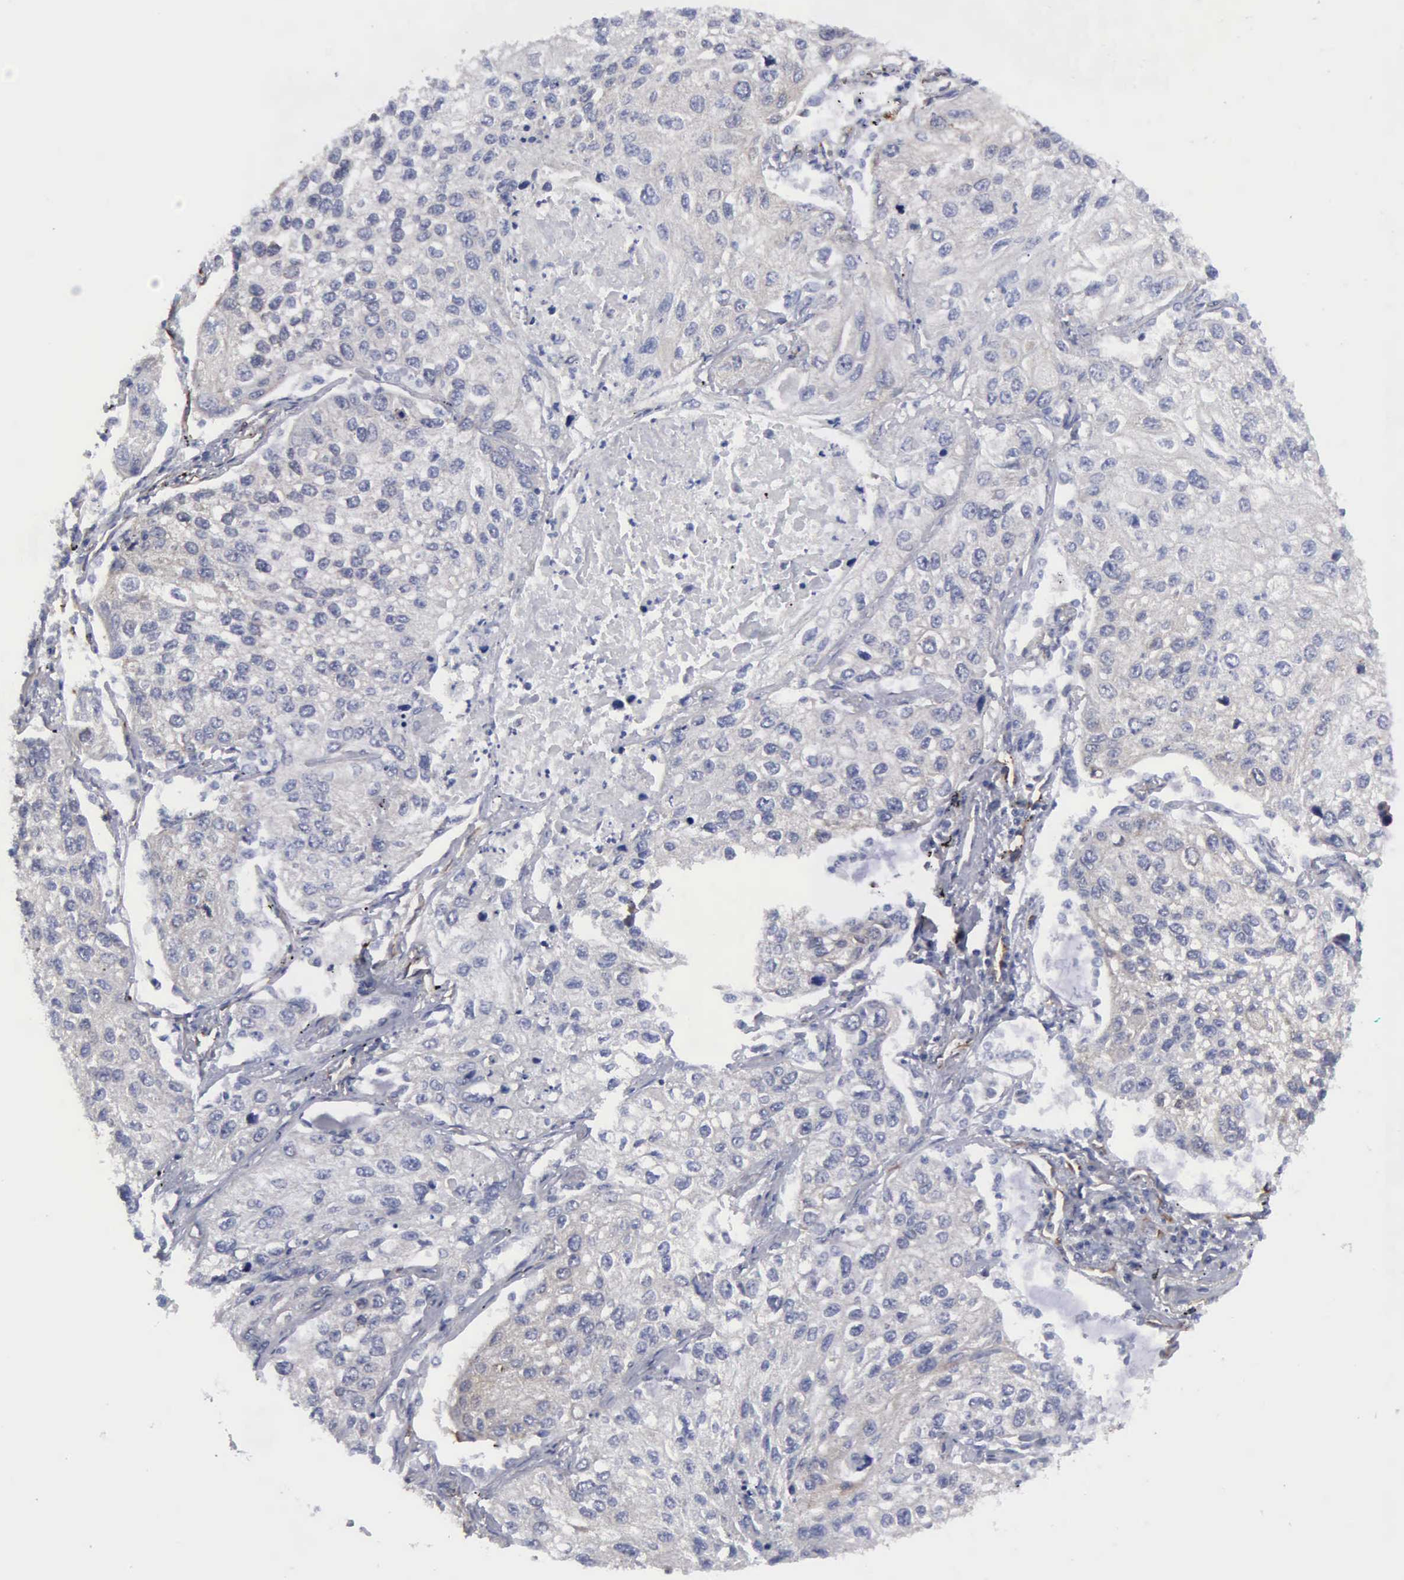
{"staining": {"intensity": "negative", "quantity": "none", "location": "none"}, "tissue": "lung cancer", "cell_type": "Tumor cells", "image_type": "cancer", "snomed": [{"axis": "morphology", "description": "Squamous cell carcinoma, NOS"}, {"axis": "topography", "description": "Lung"}], "caption": "The histopathology image exhibits no staining of tumor cells in lung cancer. (DAB (3,3'-diaminobenzidine) immunohistochemistry with hematoxylin counter stain).", "gene": "RDX", "patient": {"sex": "male", "age": 75}}